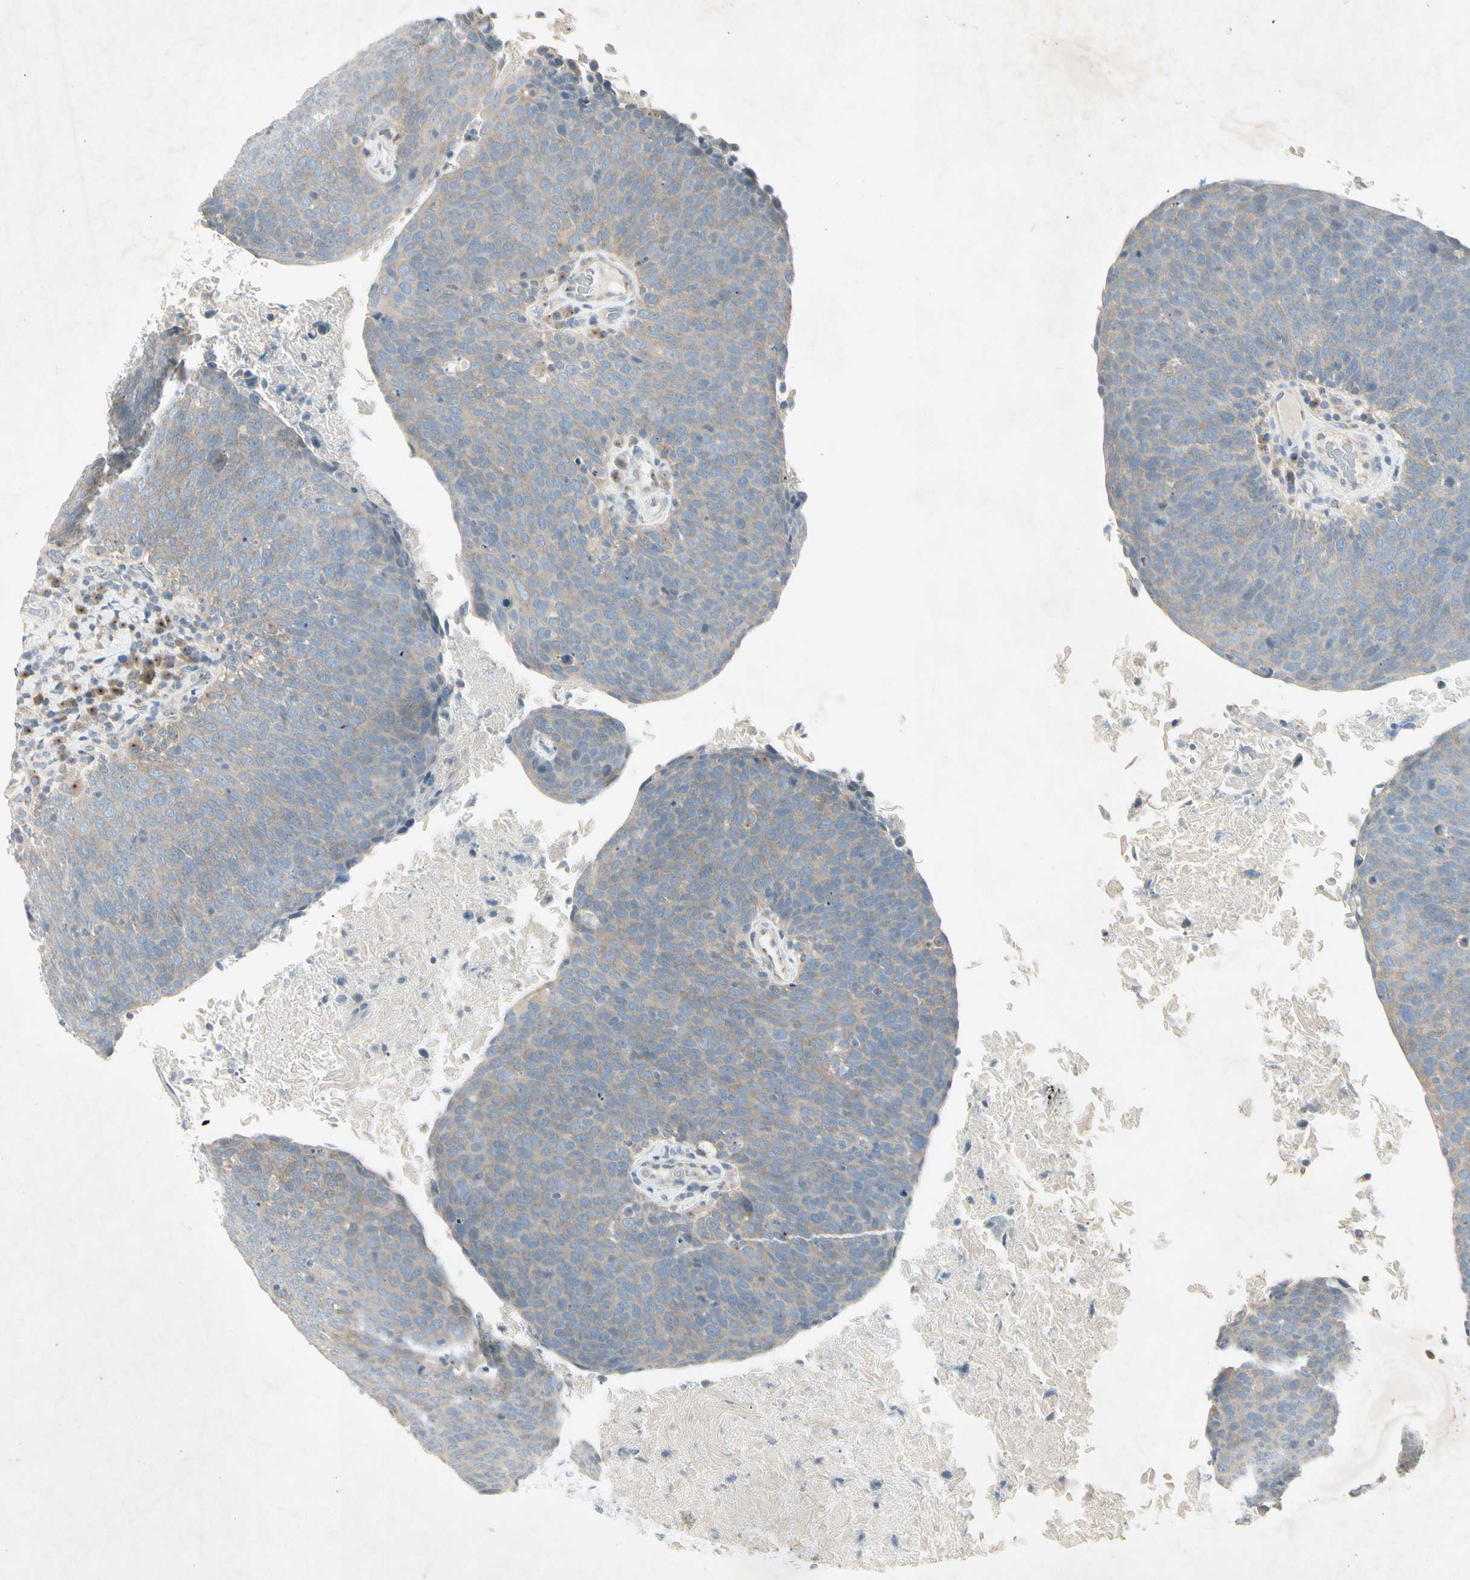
{"staining": {"intensity": "weak", "quantity": ">75%", "location": "cytoplasmic/membranous"}, "tissue": "head and neck cancer", "cell_type": "Tumor cells", "image_type": "cancer", "snomed": [{"axis": "morphology", "description": "Squamous cell carcinoma, NOS"}, {"axis": "morphology", "description": "Squamous cell carcinoma, metastatic, NOS"}, {"axis": "topography", "description": "Lymph node"}, {"axis": "topography", "description": "Head-Neck"}], "caption": "Immunohistochemistry staining of head and neck cancer (squamous cell carcinoma), which exhibits low levels of weak cytoplasmic/membranous staining in approximately >75% of tumor cells indicating weak cytoplasmic/membranous protein expression. The staining was performed using DAB (brown) for protein detection and nuclei were counterstained in hematoxylin (blue).", "gene": "TEK", "patient": {"sex": "male", "age": 62}}